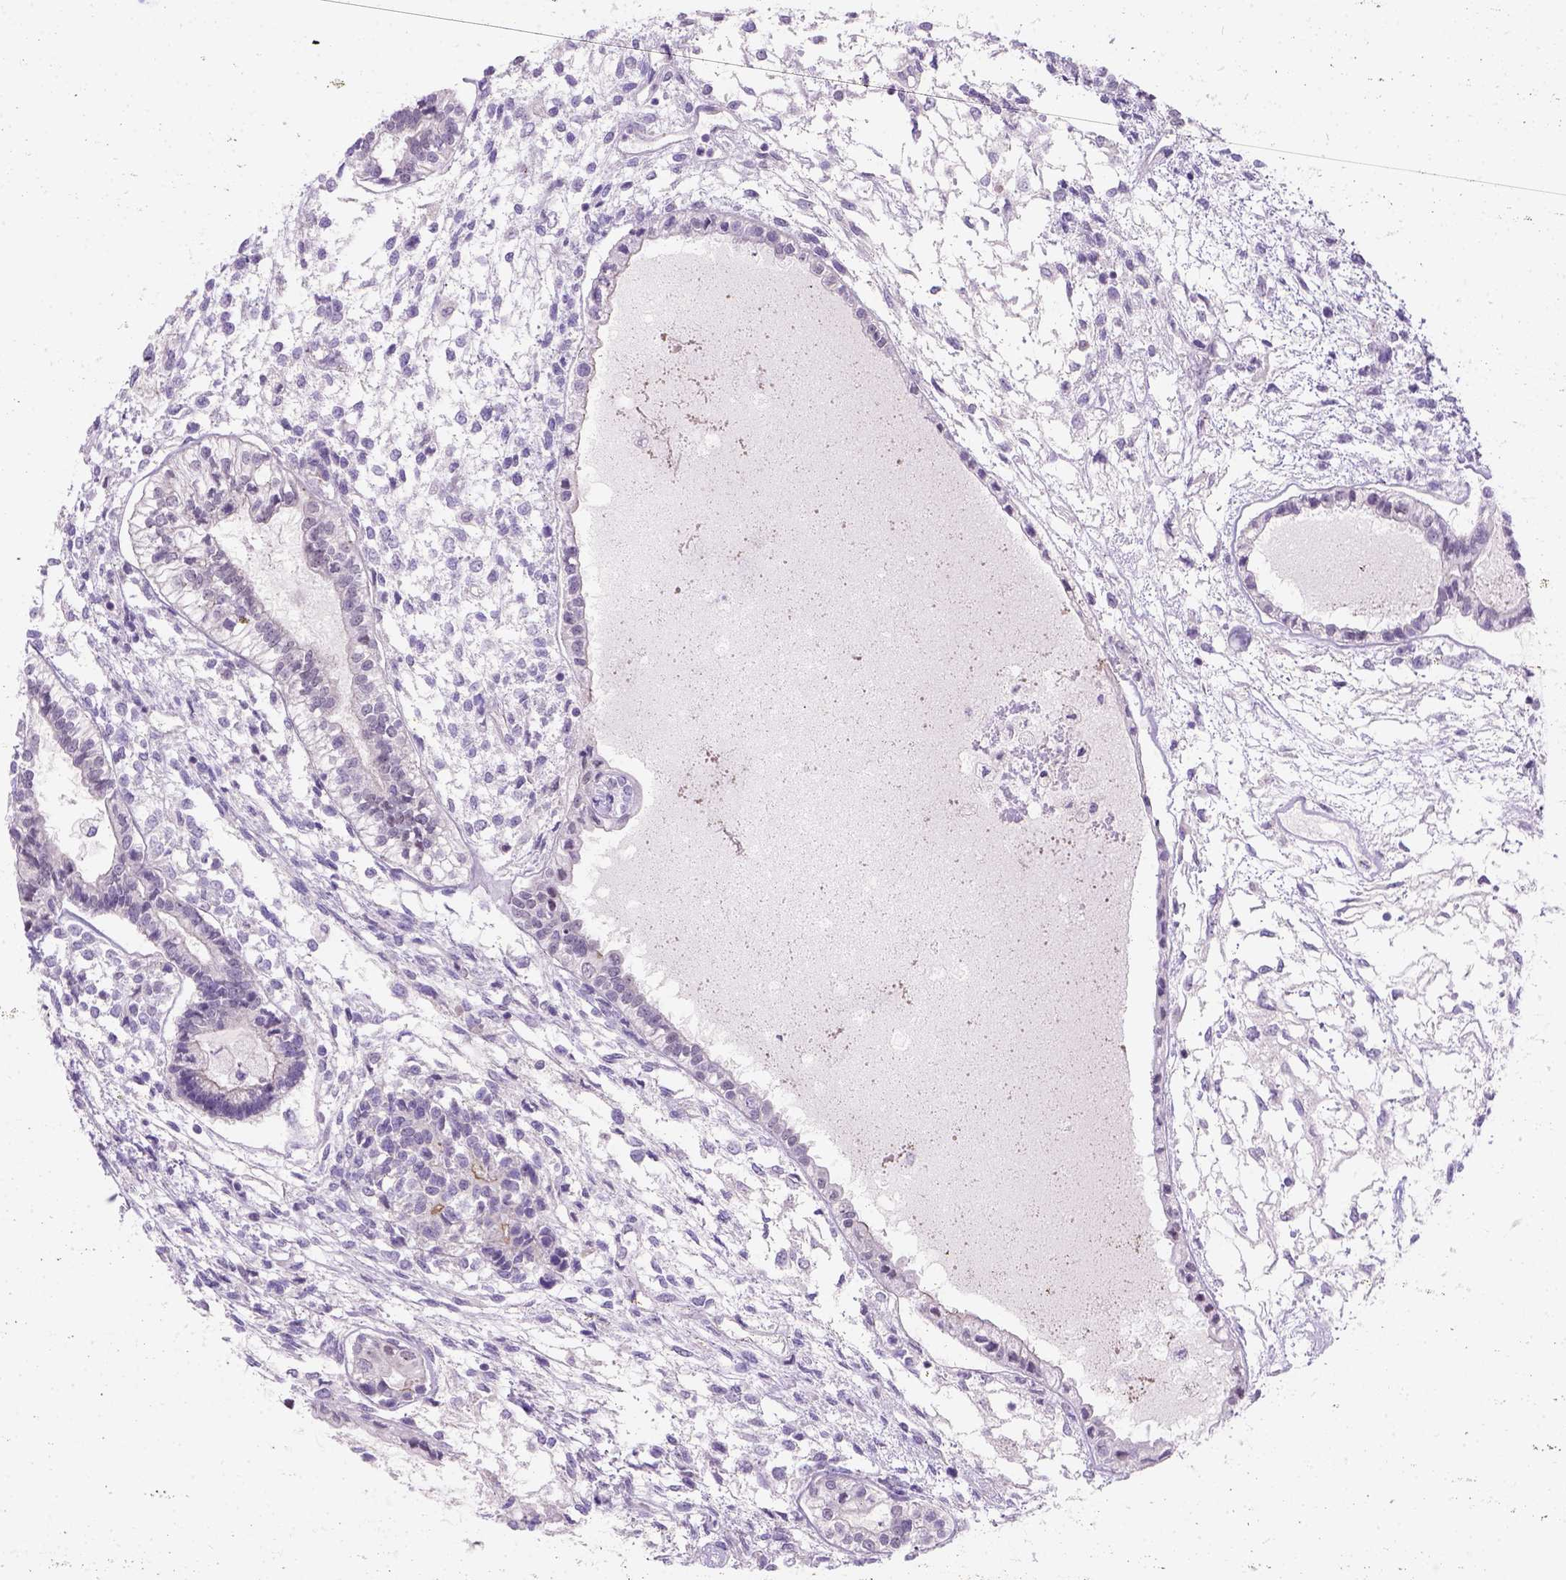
{"staining": {"intensity": "negative", "quantity": "none", "location": "none"}, "tissue": "testis cancer", "cell_type": "Tumor cells", "image_type": "cancer", "snomed": [{"axis": "morphology", "description": "Carcinoma, Embryonal, NOS"}, {"axis": "topography", "description": "Testis"}], "caption": "Tumor cells are negative for protein expression in human embryonal carcinoma (testis).", "gene": "C20orf144", "patient": {"sex": "male", "age": 37}}